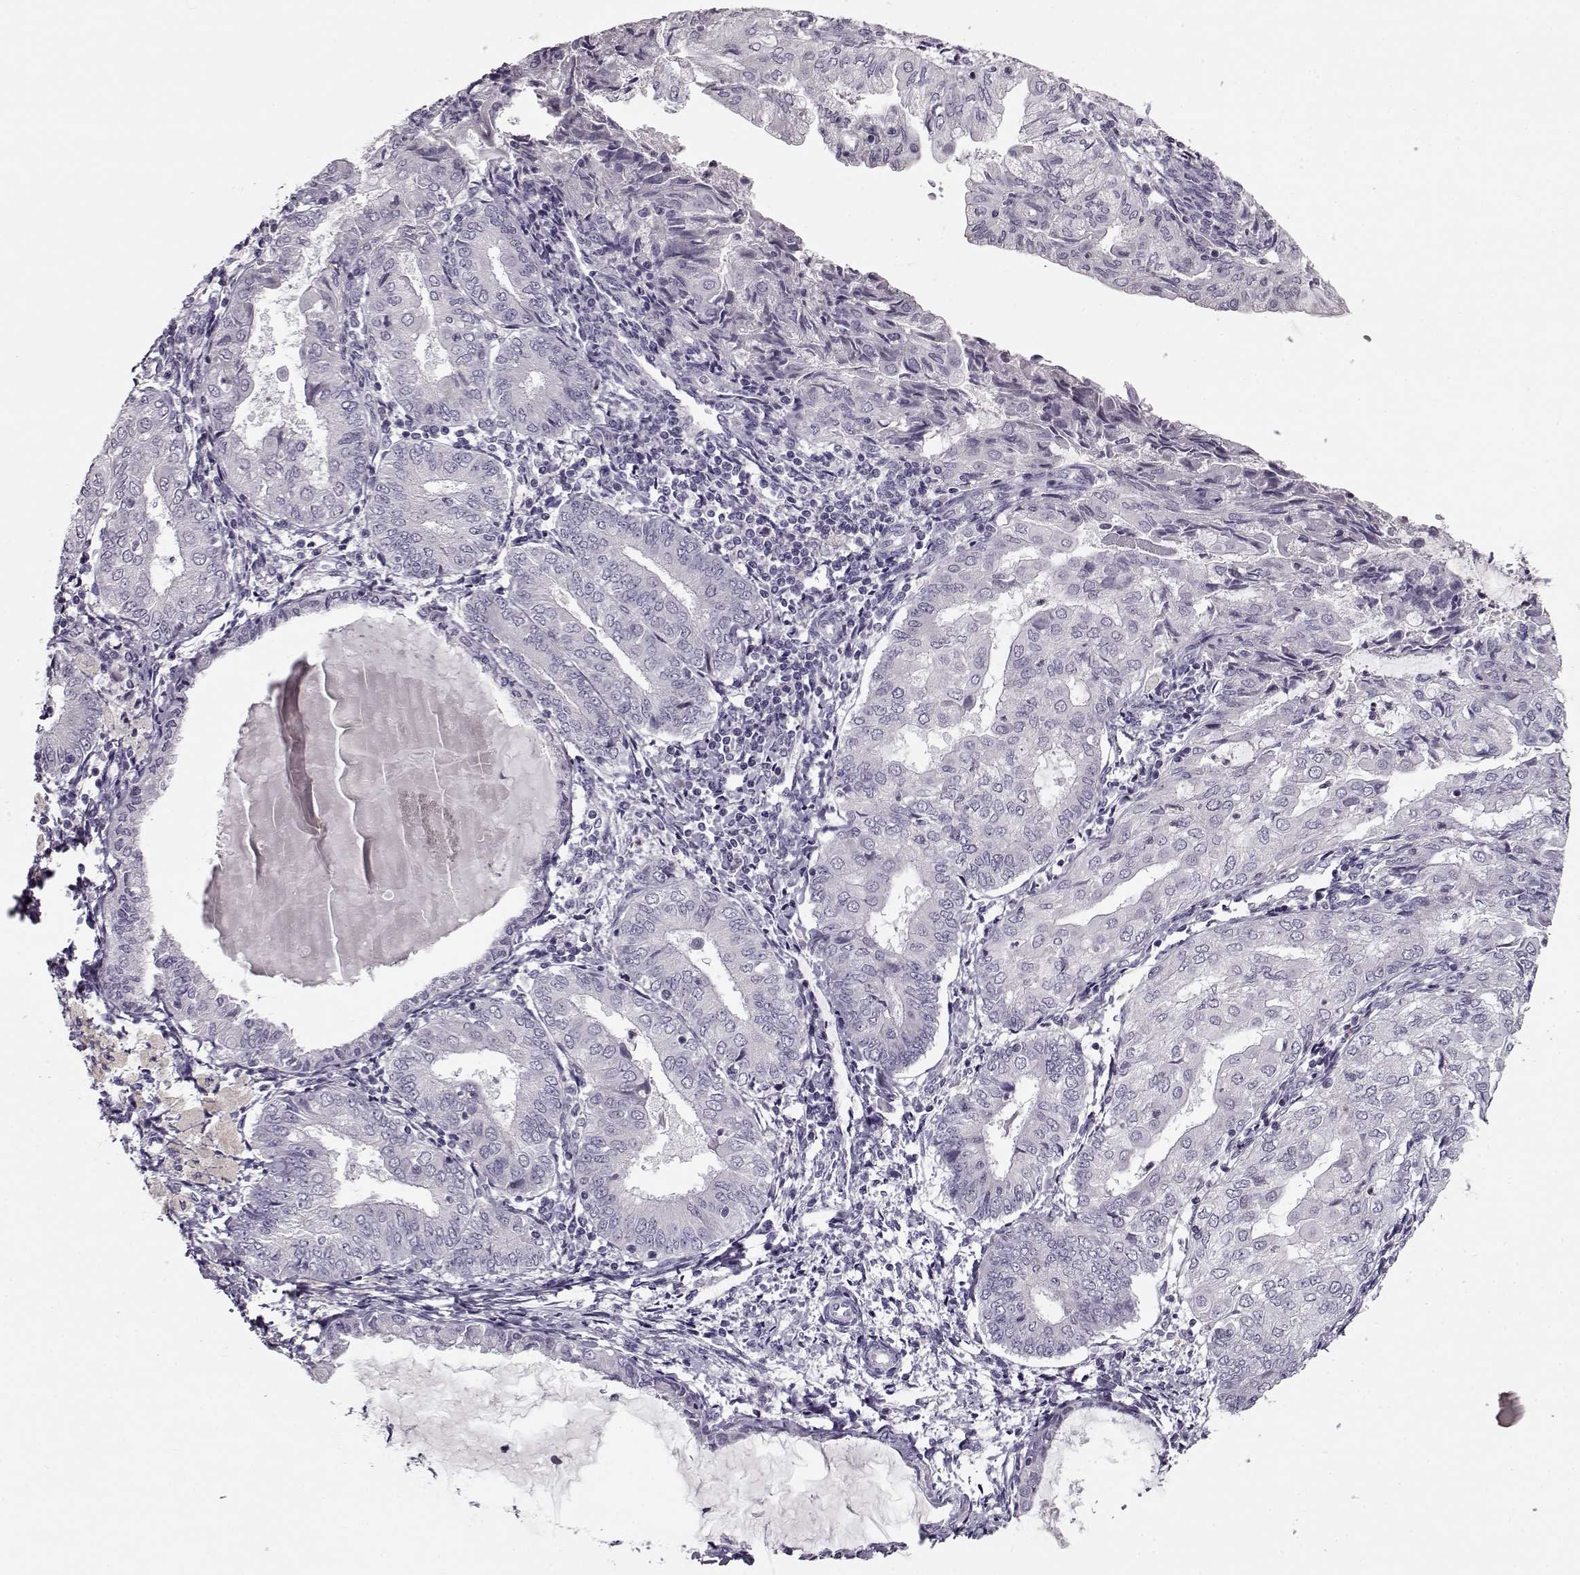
{"staining": {"intensity": "negative", "quantity": "none", "location": "none"}, "tissue": "endometrial cancer", "cell_type": "Tumor cells", "image_type": "cancer", "snomed": [{"axis": "morphology", "description": "Adenocarcinoma, NOS"}, {"axis": "topography", "description": "Endometrium"}], "caption": "This is an IHC histopathology image of human adenocarcinoma (endometrial). There is no expression in tumor cells.", "gene": "RP1L1", "patient": {"sex": "female", "age": 68}}